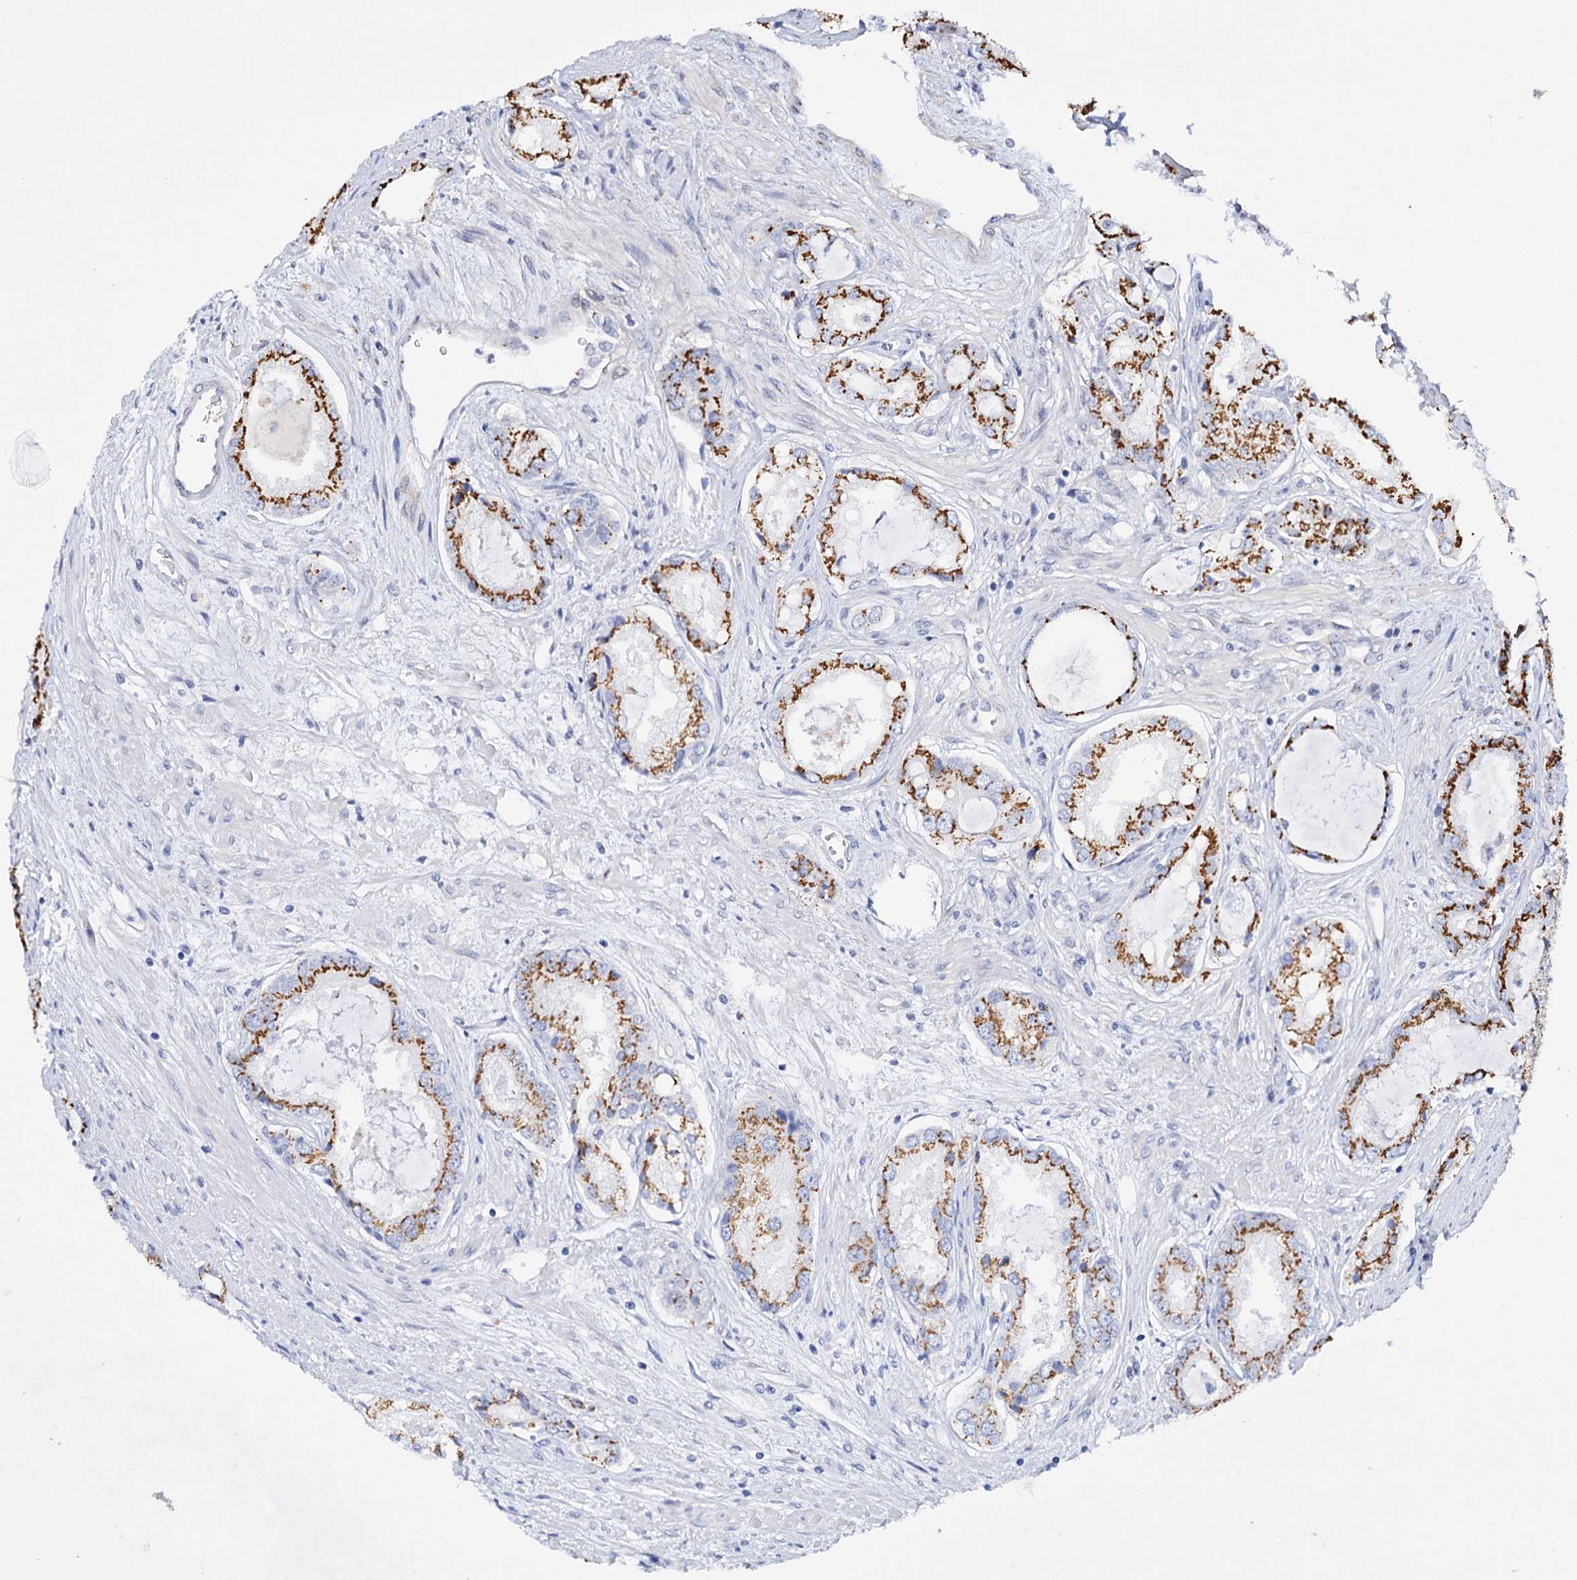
{"staining": {"intensity": "strong", "quantity": ">75%", "location": "cytoplasmic/membranous"}, "tissue": "prostate cancer", "cell_type": "Tumor cells", "image_type": "cancer", "snomed": [{"axis": "morphology", "description": "Adenocarcinoma, Low grade"}, {"axis": "topography", "description": "Prostate"}], "caption": "Immunohistochemistry (IHC) of human prostate low-grade adenocarcinoma displays high levels of strong cytoplasmic/membranous staining in approximately >75% of tumor cells.", "gene": "C11orf96", "patient": {"sex": "male", "age": 68}}